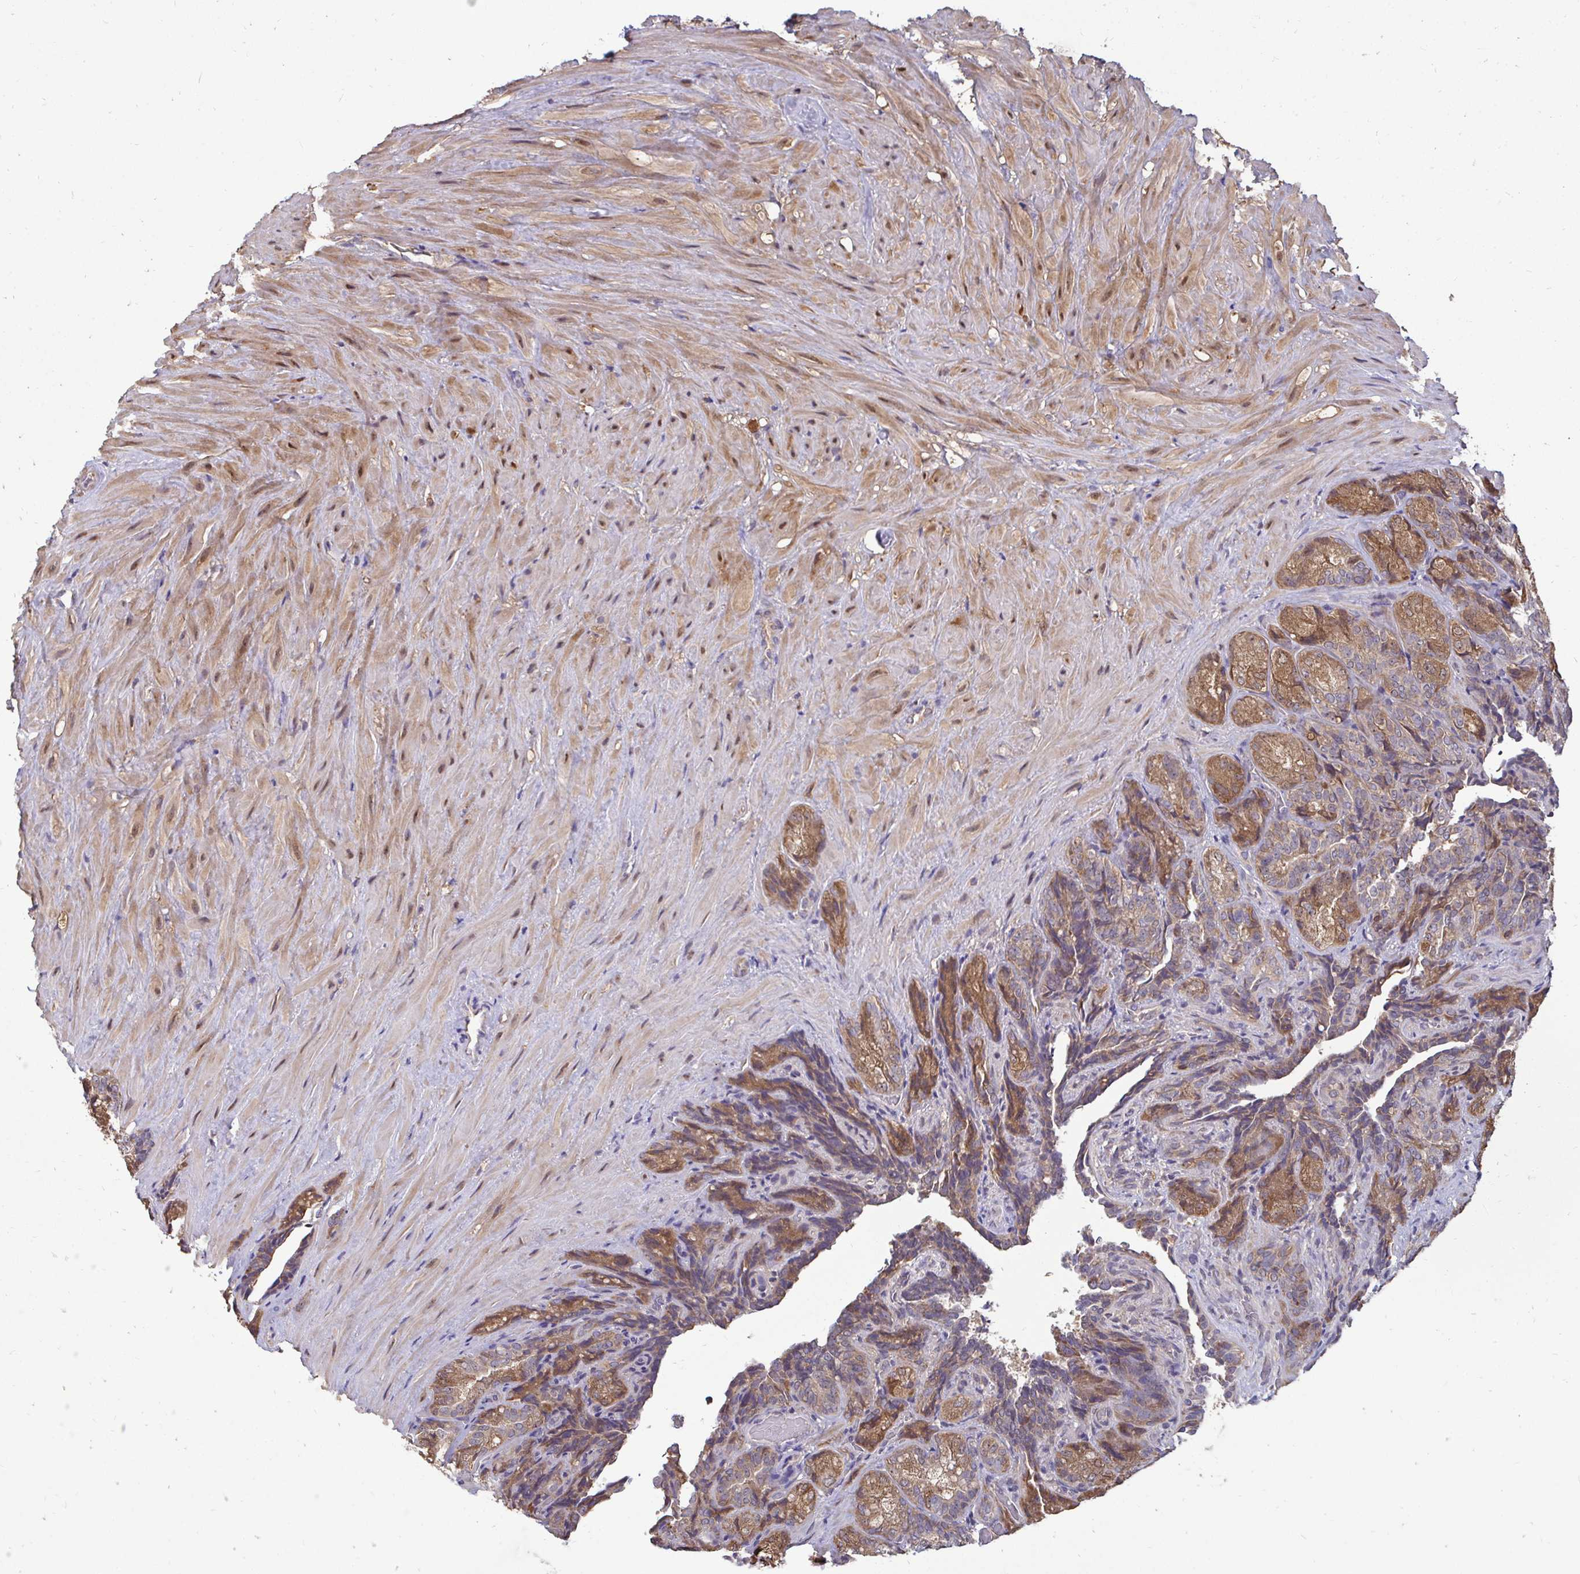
{"staining": {"intensity": "moderate", "quantity": ">75%", "location": "cytoplasmic/membranous"}, "tissue": "seminal vesicle", "cell_type": "Glandular cells", "image_type": "normal", "snomed": [{"axis": "morphology", "description": "Normal tissue, NOS"}, {"axis": "topography", "description": "Seminal veicle"}], "caption": "IHC (DAB (3,3'-diaminobenzidine)) staining of normal seminal vesicle exhibits moderate cytoplasmic/membranous protein positivity in about >75% of glandular cells. The protein of interest is shown in brown color, while the nuclei are stained blue.", "gene": "DNAJA2", "patient": {"sex": "male", "age": 68}}